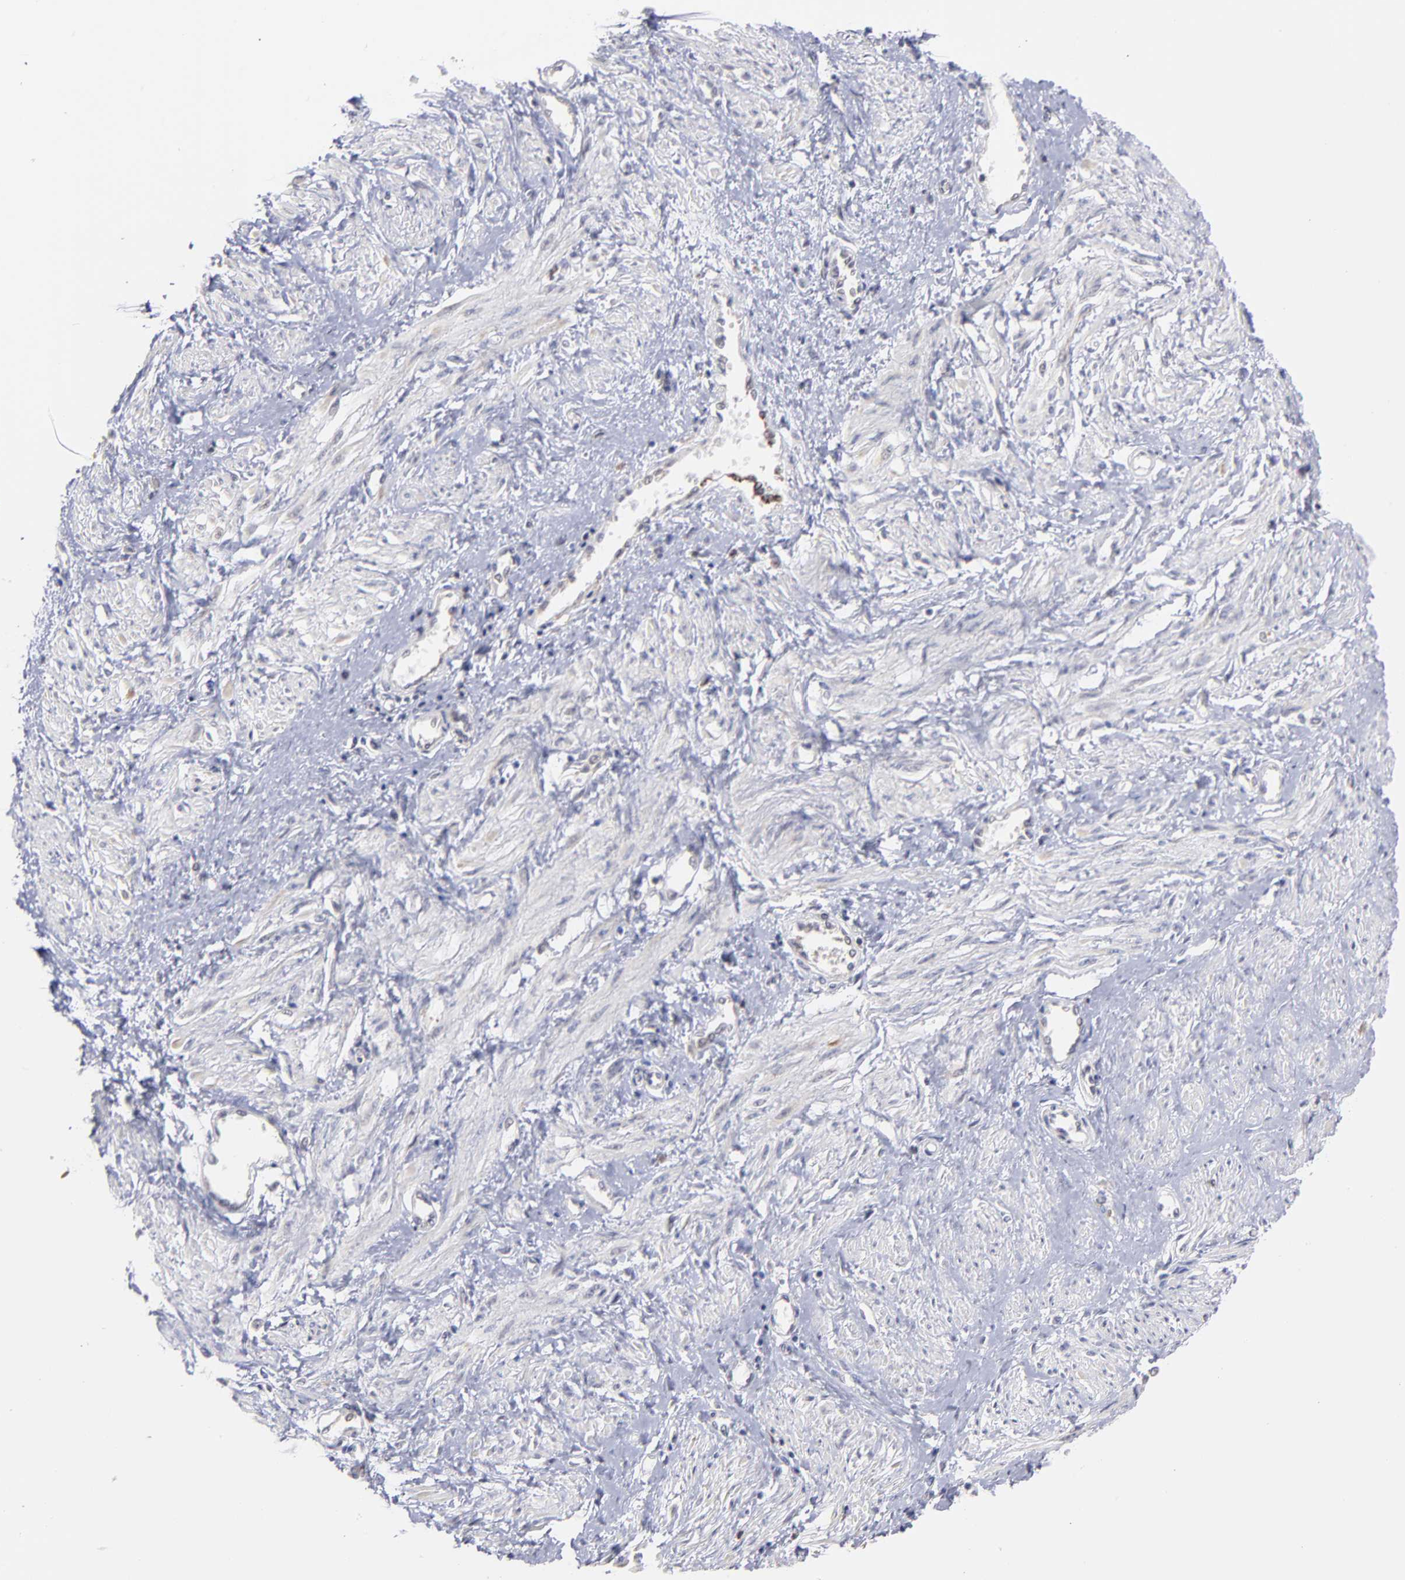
{"staining": {"intensity": "negative", "quantity": "none", "location": "none"}, "tissue": "smooth muscle", "cell_type": "Smooth muscle cells", "image_type": "normal", "snomed": [{"axis": "morphology", "description": "Normal tissue, NOS"}, {"axis": "topography", "description": "Smooth muscle"}, {"axis": "topography", "description": "Uterus"}], "caption": "Immunohistochemistry micrograph of benign smooth muscle: human smooth muscle stained with DAB reveals no significant protein expression in smooth muscle cells.", "gene": "OAS1", "patient": {"sex": "female", "age": 39}}